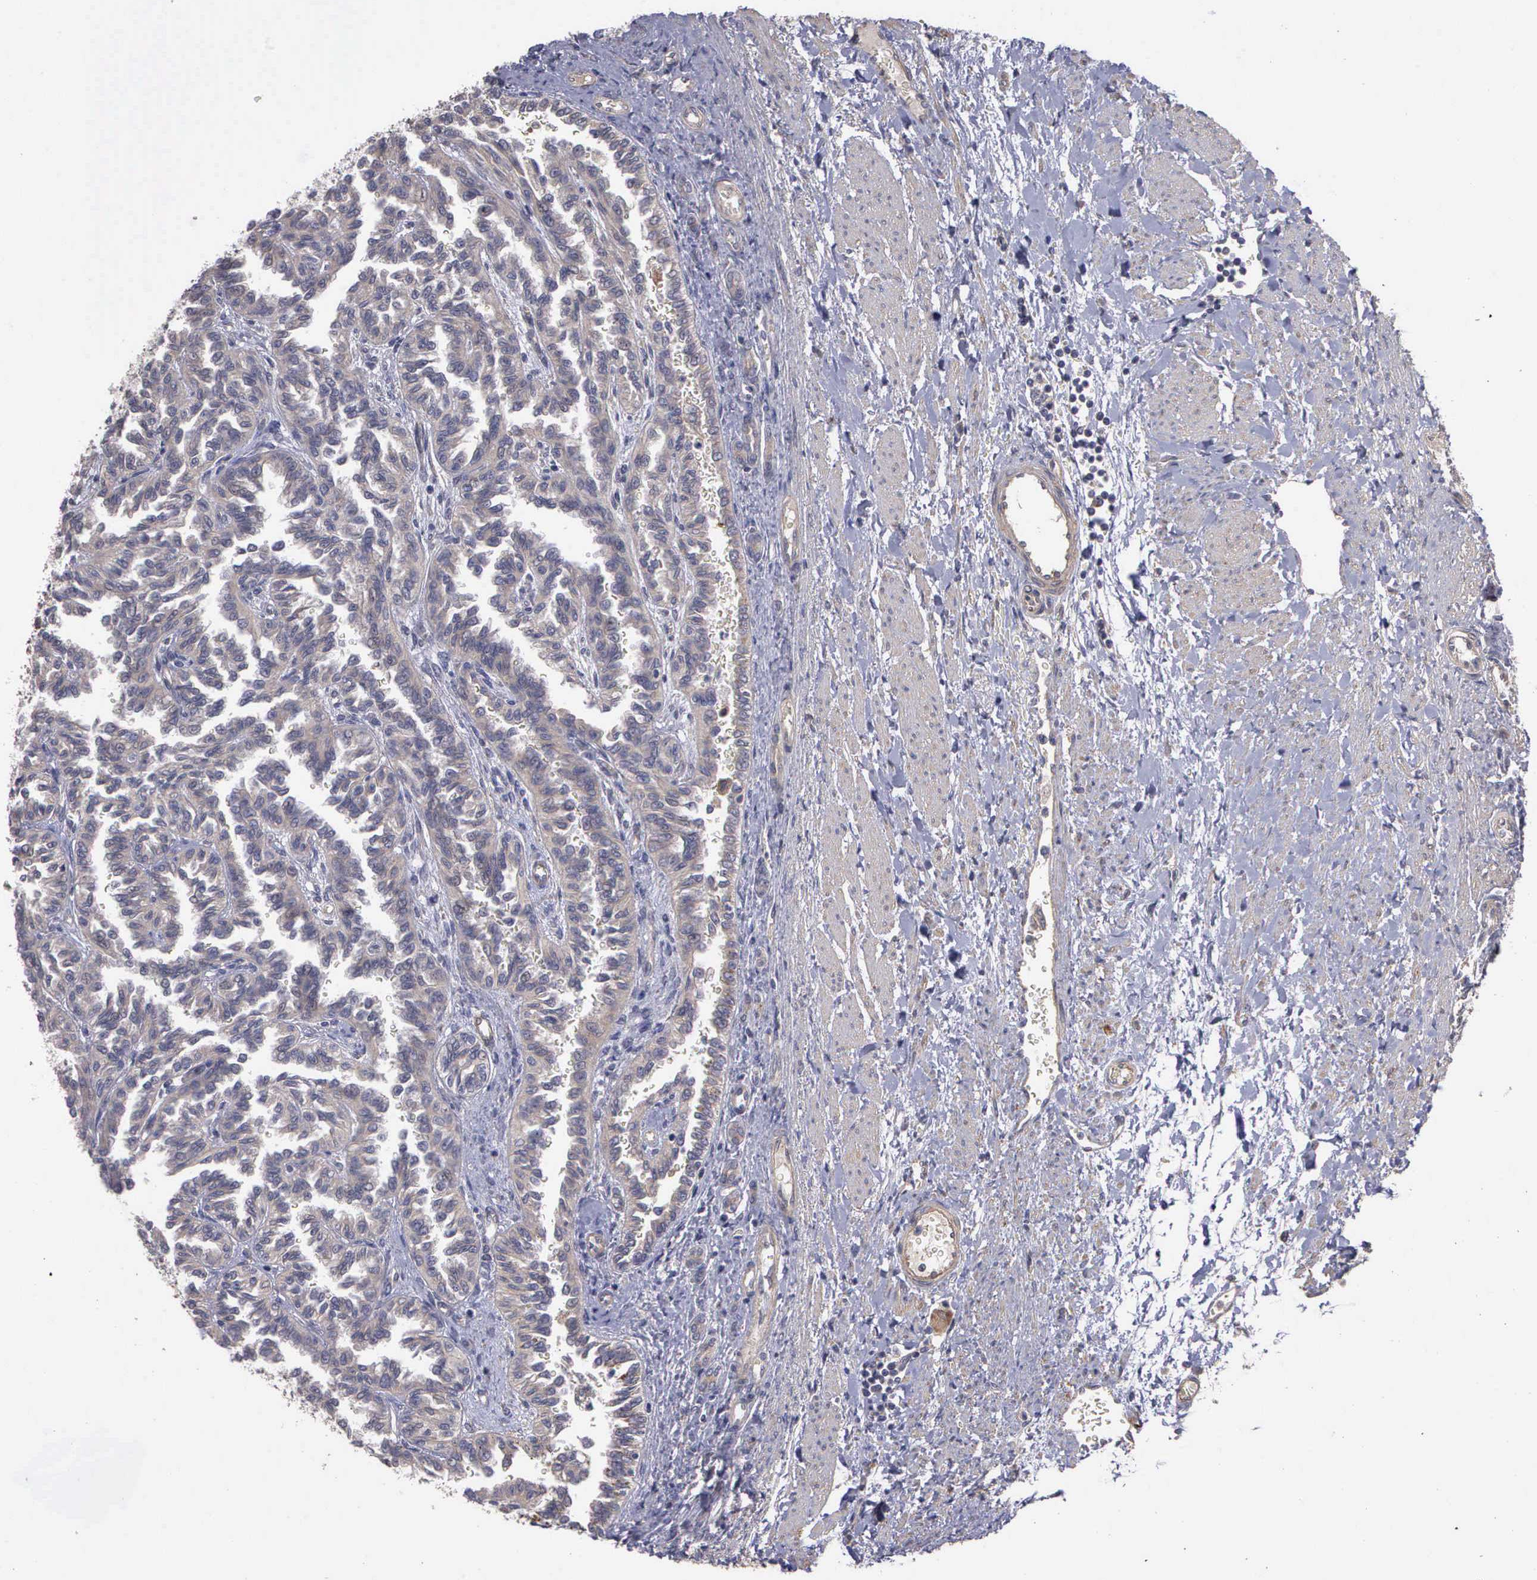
{"staining": {"intensity": "weak", "quantity": ">75%", "location": "cytoplasmic/membranous"}, "tissue": "renal cancer", "cell_type": "Tumor cells", "image_type": "cancer", "snomed": [{"axis": "morphology", "description": "Inflammation, NOS"}, {"axis": "morphology", "description": "Adenocarcinoma, NOS"}, {"axis": "topography", "description": "Kidney"}], "caption": "Immunohistochemical staining of human adenocarcinoma (renal) exhibits low levels of weak cytoplasmic/membranous expression in approximately >75% of tumor cells. The protein is shown in brown color, while the nuclei are stained blue.", "gene": "RTL10", "patient": {"sex": "male", "age": 68}}